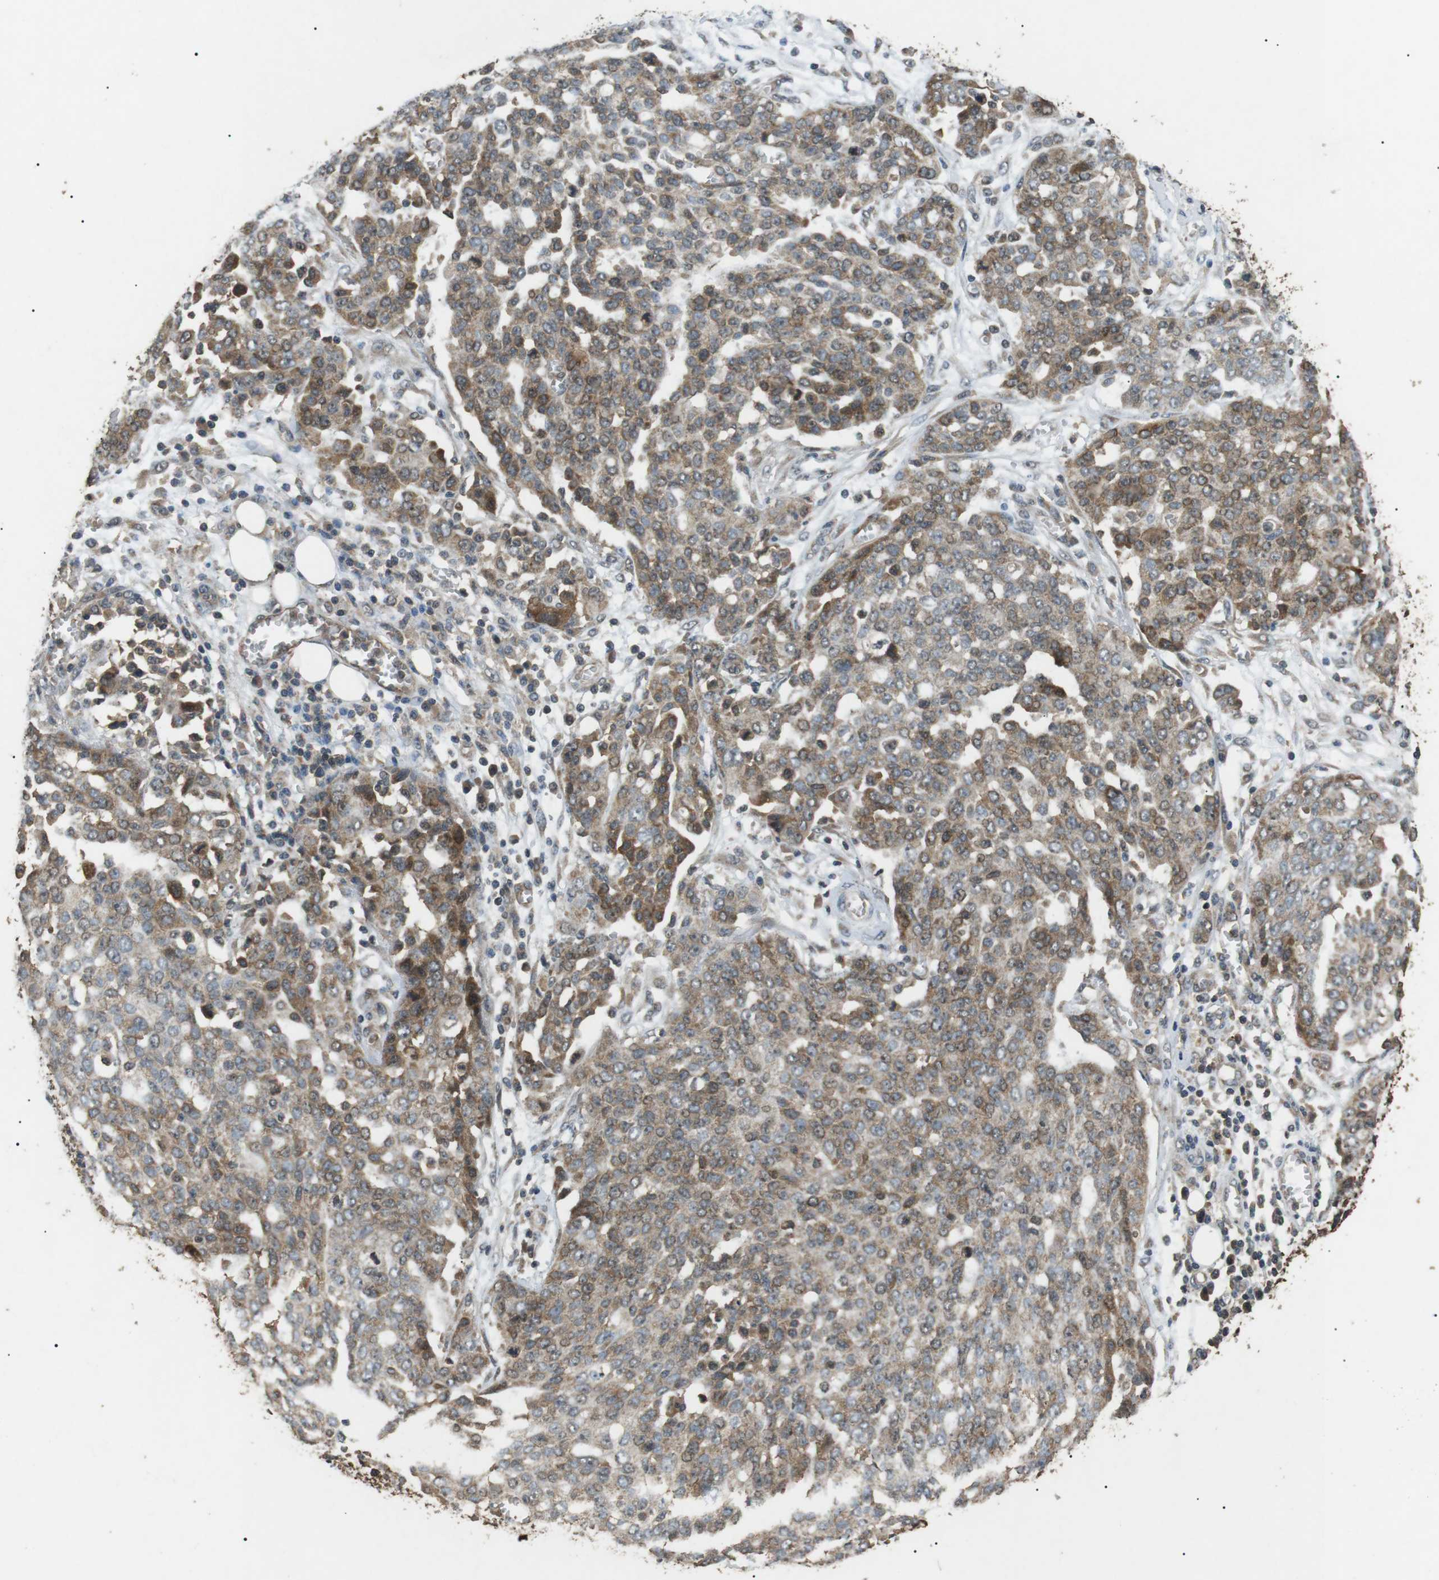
{"staining": {"intensity": "weak", "quantity": ">75%", "location": "cytoplasmic/membranous"}, "tissue": "ovarian cancer", "cell_type": "Tumor cells", "image_type": "cancer", "snomed": [{"axis": "morphology", "description": "Cystadenocarcinoma, serous, NOS"}, {"axis": "topography", "description": "Soft tissue"}, {"axis": "topography", "description": "Ovary"}], "caption": "Ovarian cancer (serous cystadenocarcinoma) was stained to show a protein in brown. There is low levels of weak cytoplasmic/membranous expression in about >75% of tumor cells.", "gene": "TBC1D15", "patient": {"sex": "female", "age": 57}}